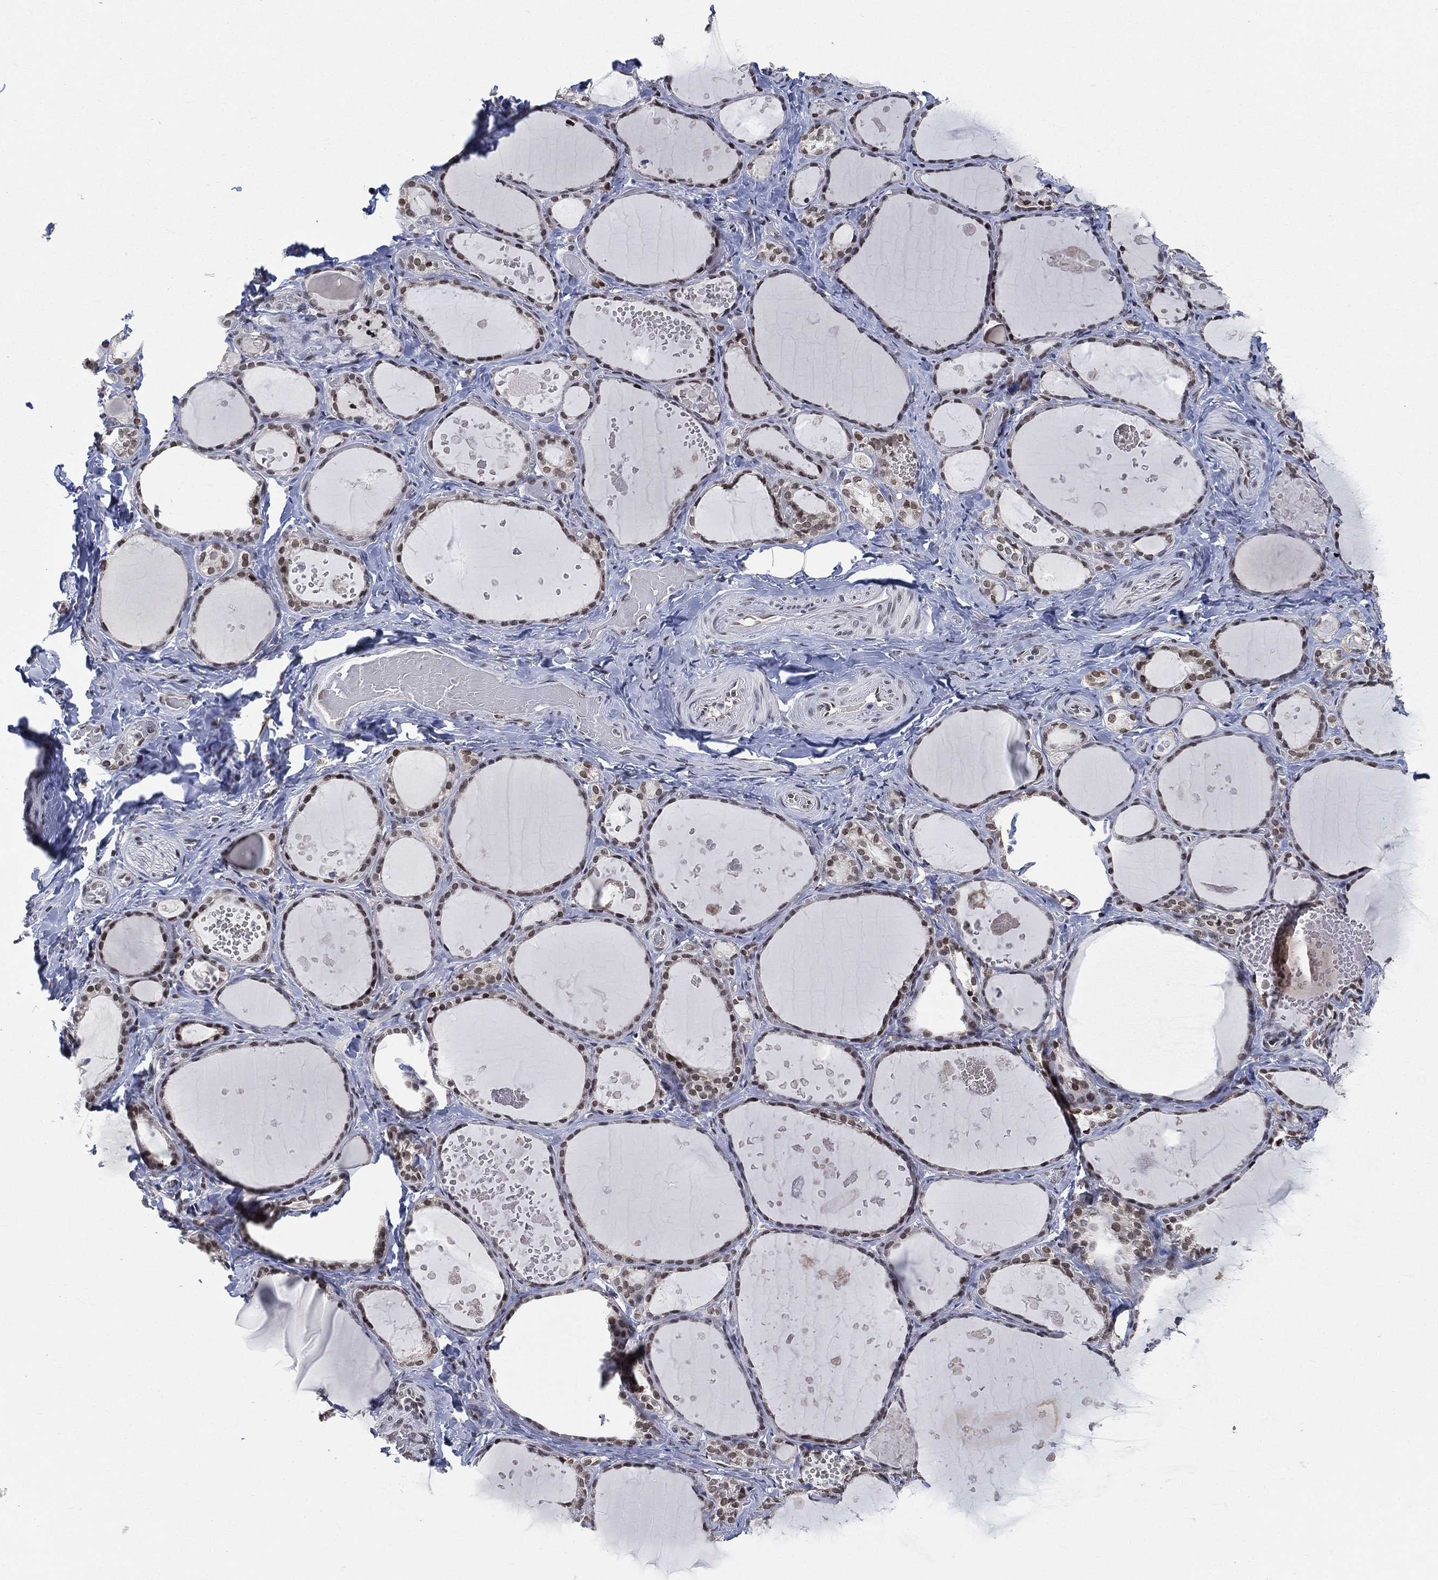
{"staining": {"intensity": "strong", "quantity": ">75%", "location": "nuclear"}, "tissue": "thyroid gland", "cell_type": "Glandular cells", "image_type": "normal", "snomed": [{"axis": "morphology", "description": "Normal tissue, NOS"}, {"axis": "topography", "description": "Thyroid gland"}], "caption": "A high-resolution image shows IHC staining of unremarkable thyroid gland, which shows strong nuclear staining in approximately >75% of glandular cells.", "gene": "YLPM1", "patient": {"sex": "female", "age": 56}}